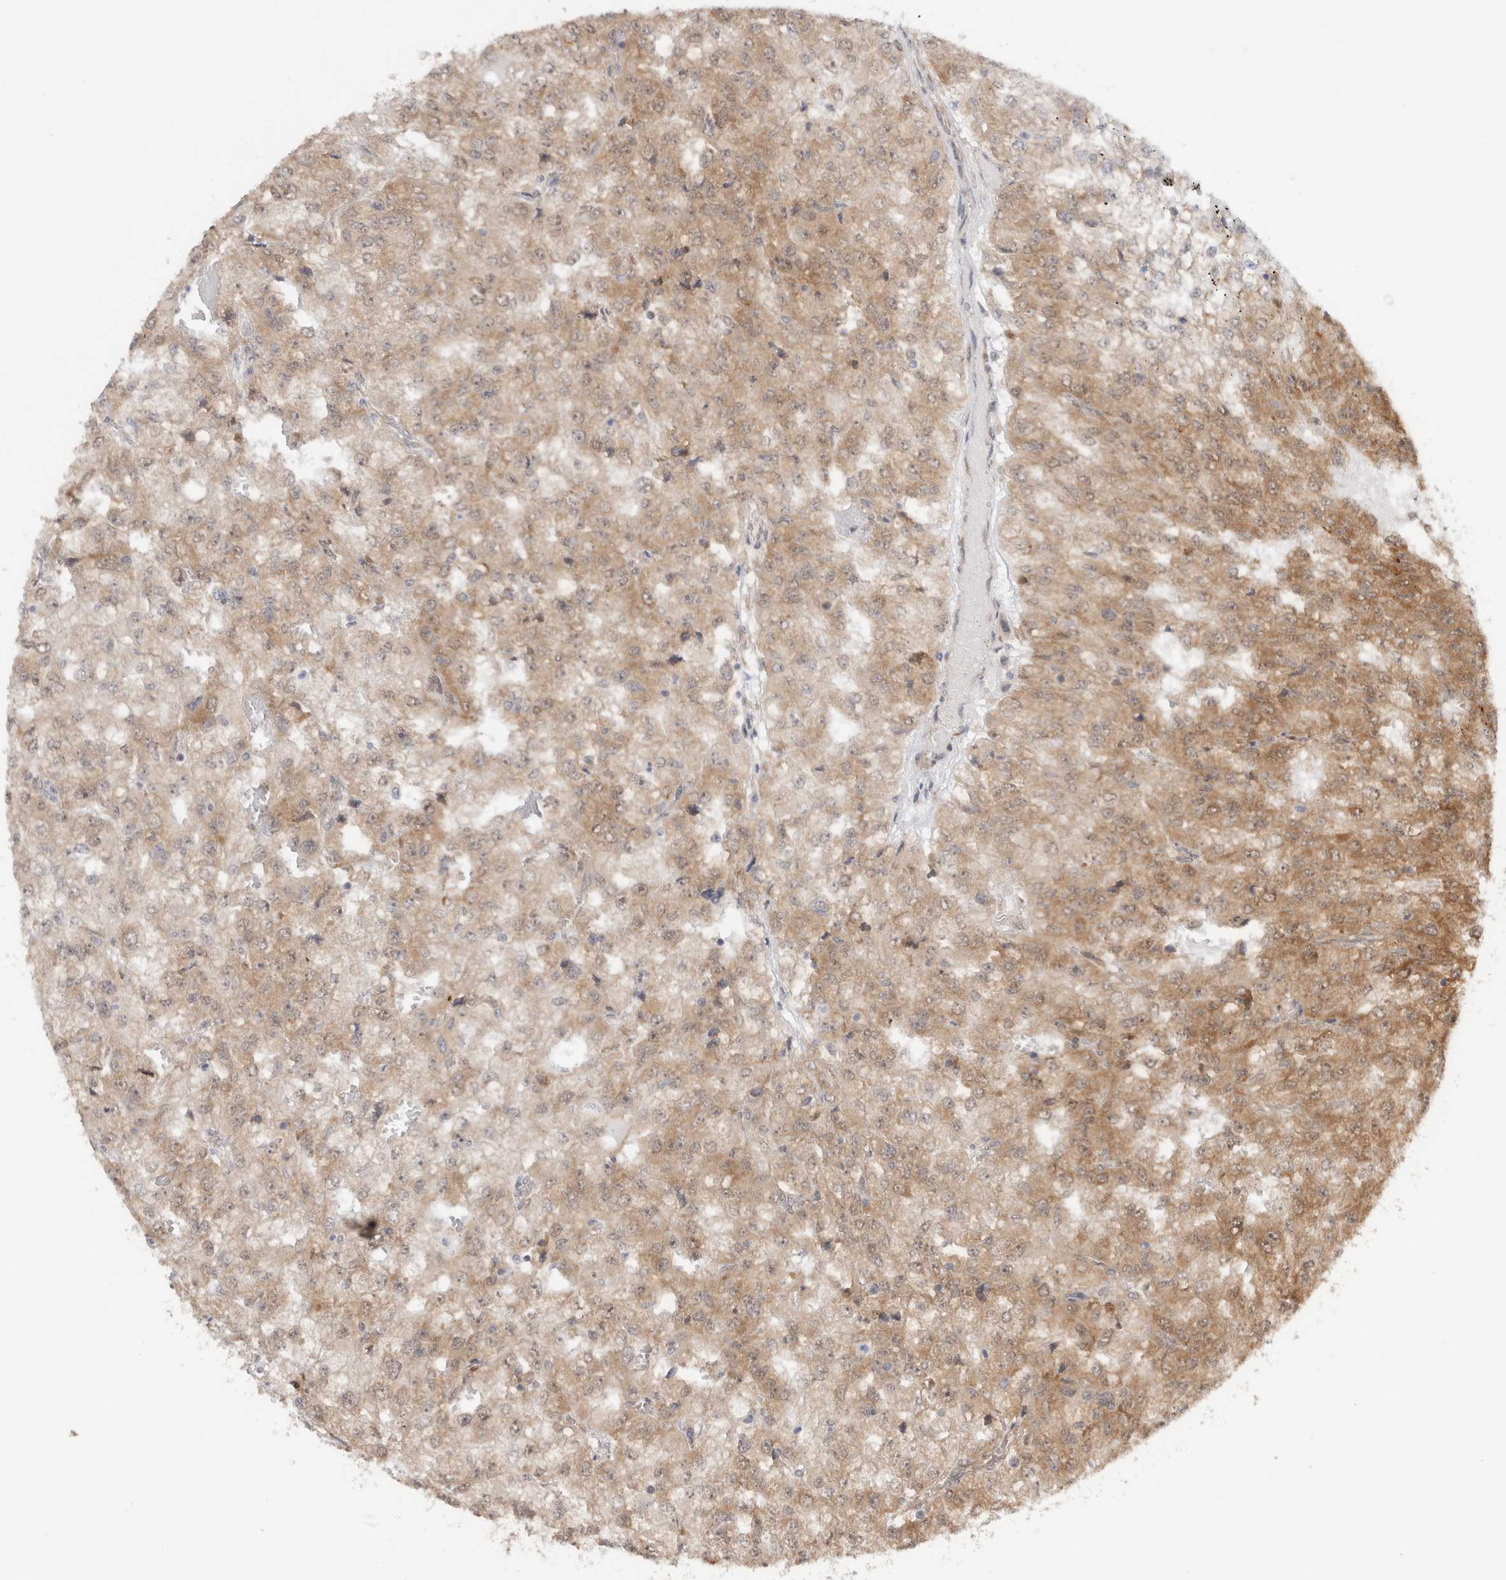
{"staining": {"intensity": "moderate", "quantity": ">75%", "location": "cytoplasmic/membranous"}, "tissue": "renal cancer", "cell_type": "Tumor cells", "image_type": "cancer", "snomed": [{"axis": "morphology", "description": "Adenocarcinoma, NOS"}, {"axis": "topography", "description": "Kidney"}], "caption": "IHC (DAB (3,3'-diaminobenzidine)) staining of adenocarcinoma (renal) displays moderate cytoplasmic/membranous protein staining in about >75% of tumor cells.", "gene": "ACTL9", "patient": {"sex": "female", "age": 54}}